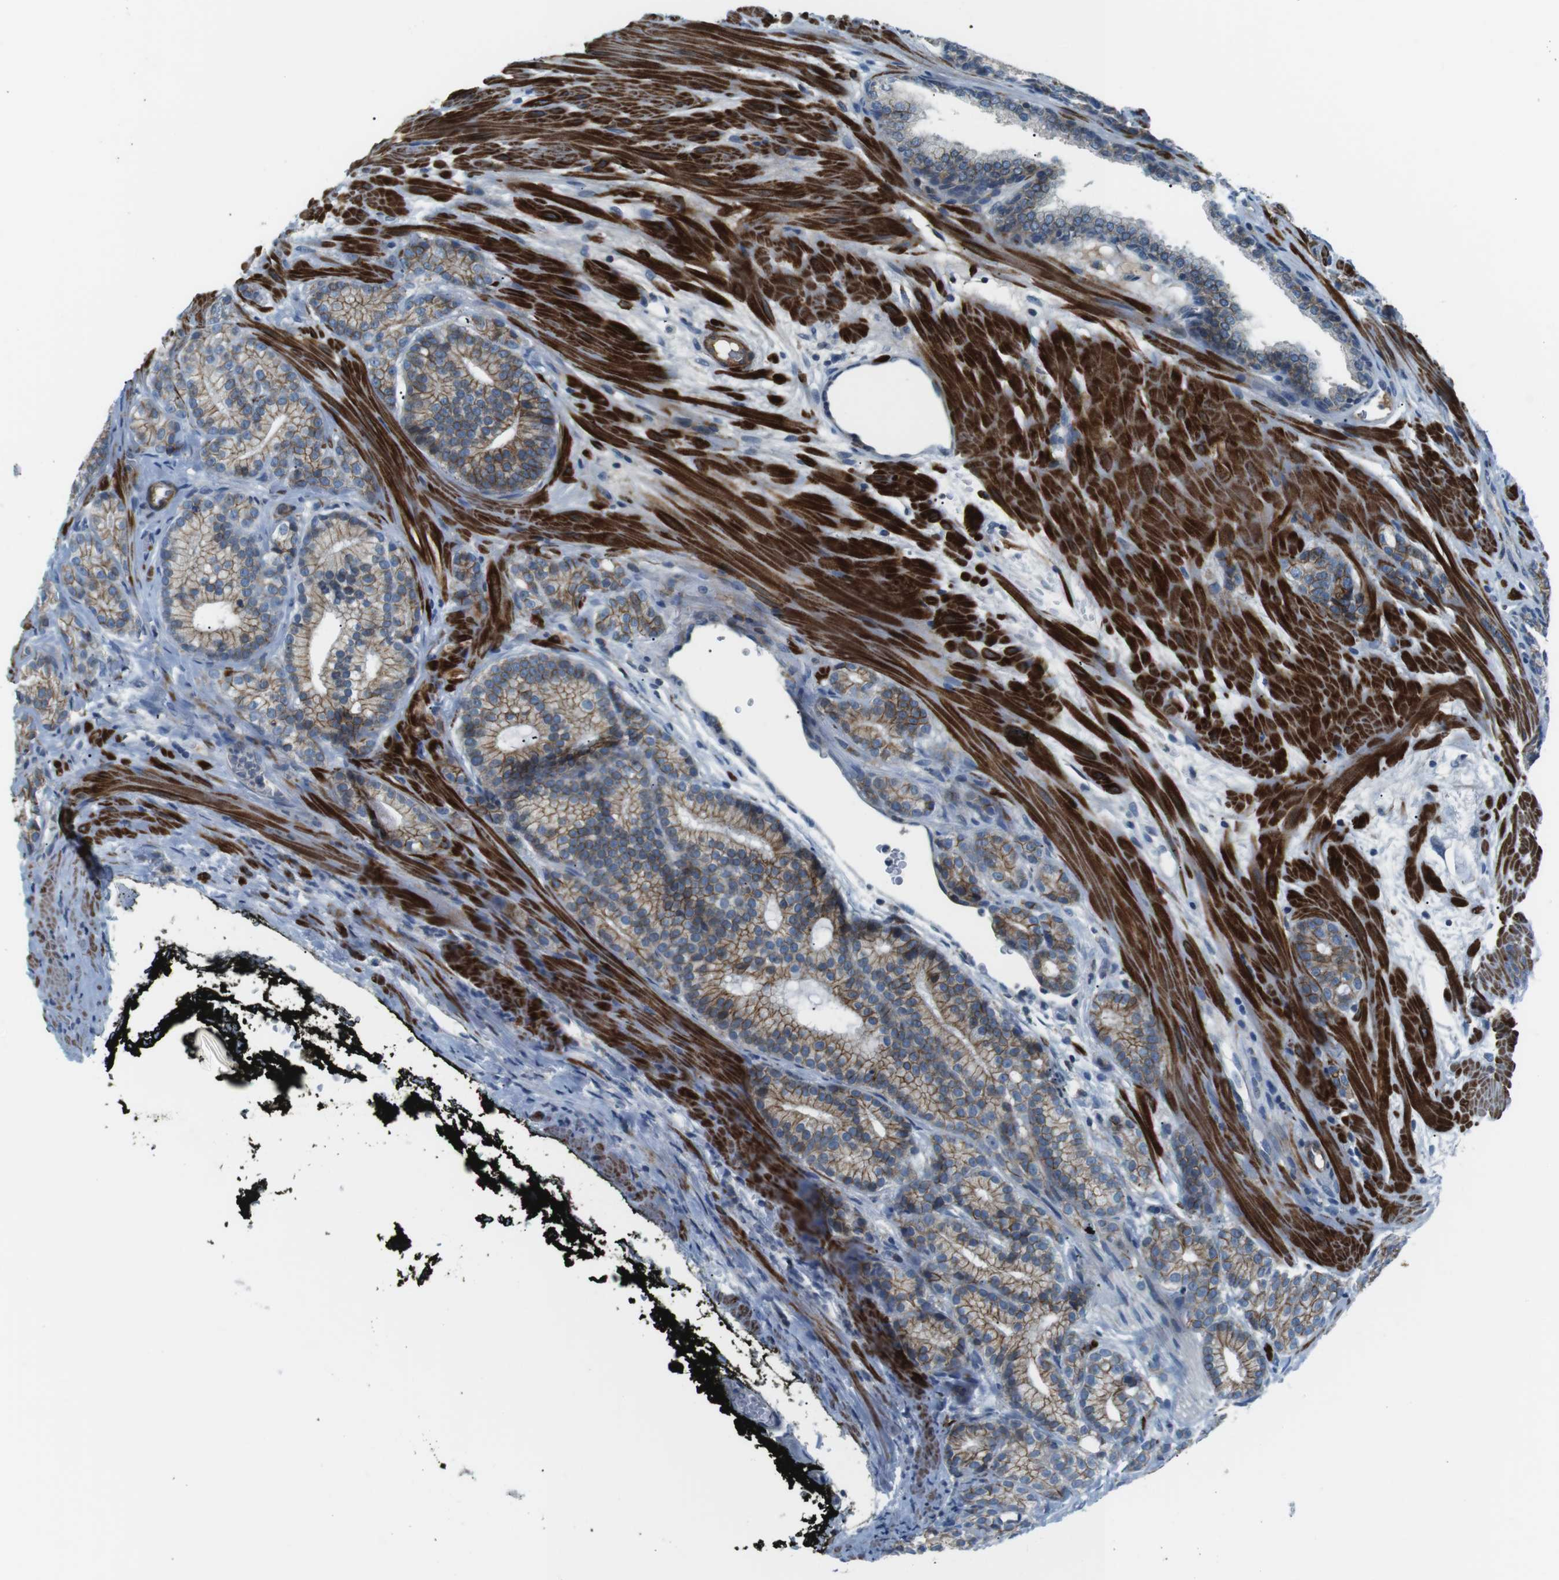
{"staining": {"intensity": "moderate", "quantity": "25%-75%", "location": "cytoplasmic/membranous"}, "tissue": "prostate cancer", "cell_type": "Tumor cells", "image_type": "cancer", "snomed": [{"axis": "morphology", "description": "Adenocarcinoma, High grade"}, {"axis": "topography", "description": "Prostate"}], "caption": "Moderate cytoplasmic/membranous staining for a protein is appreciated in approximately 25%-75% of tumor cells of prostate cancer using immunohistochemistry.", "gene": "ARVCF", "patient": {"sex": "male", "age": 61}}